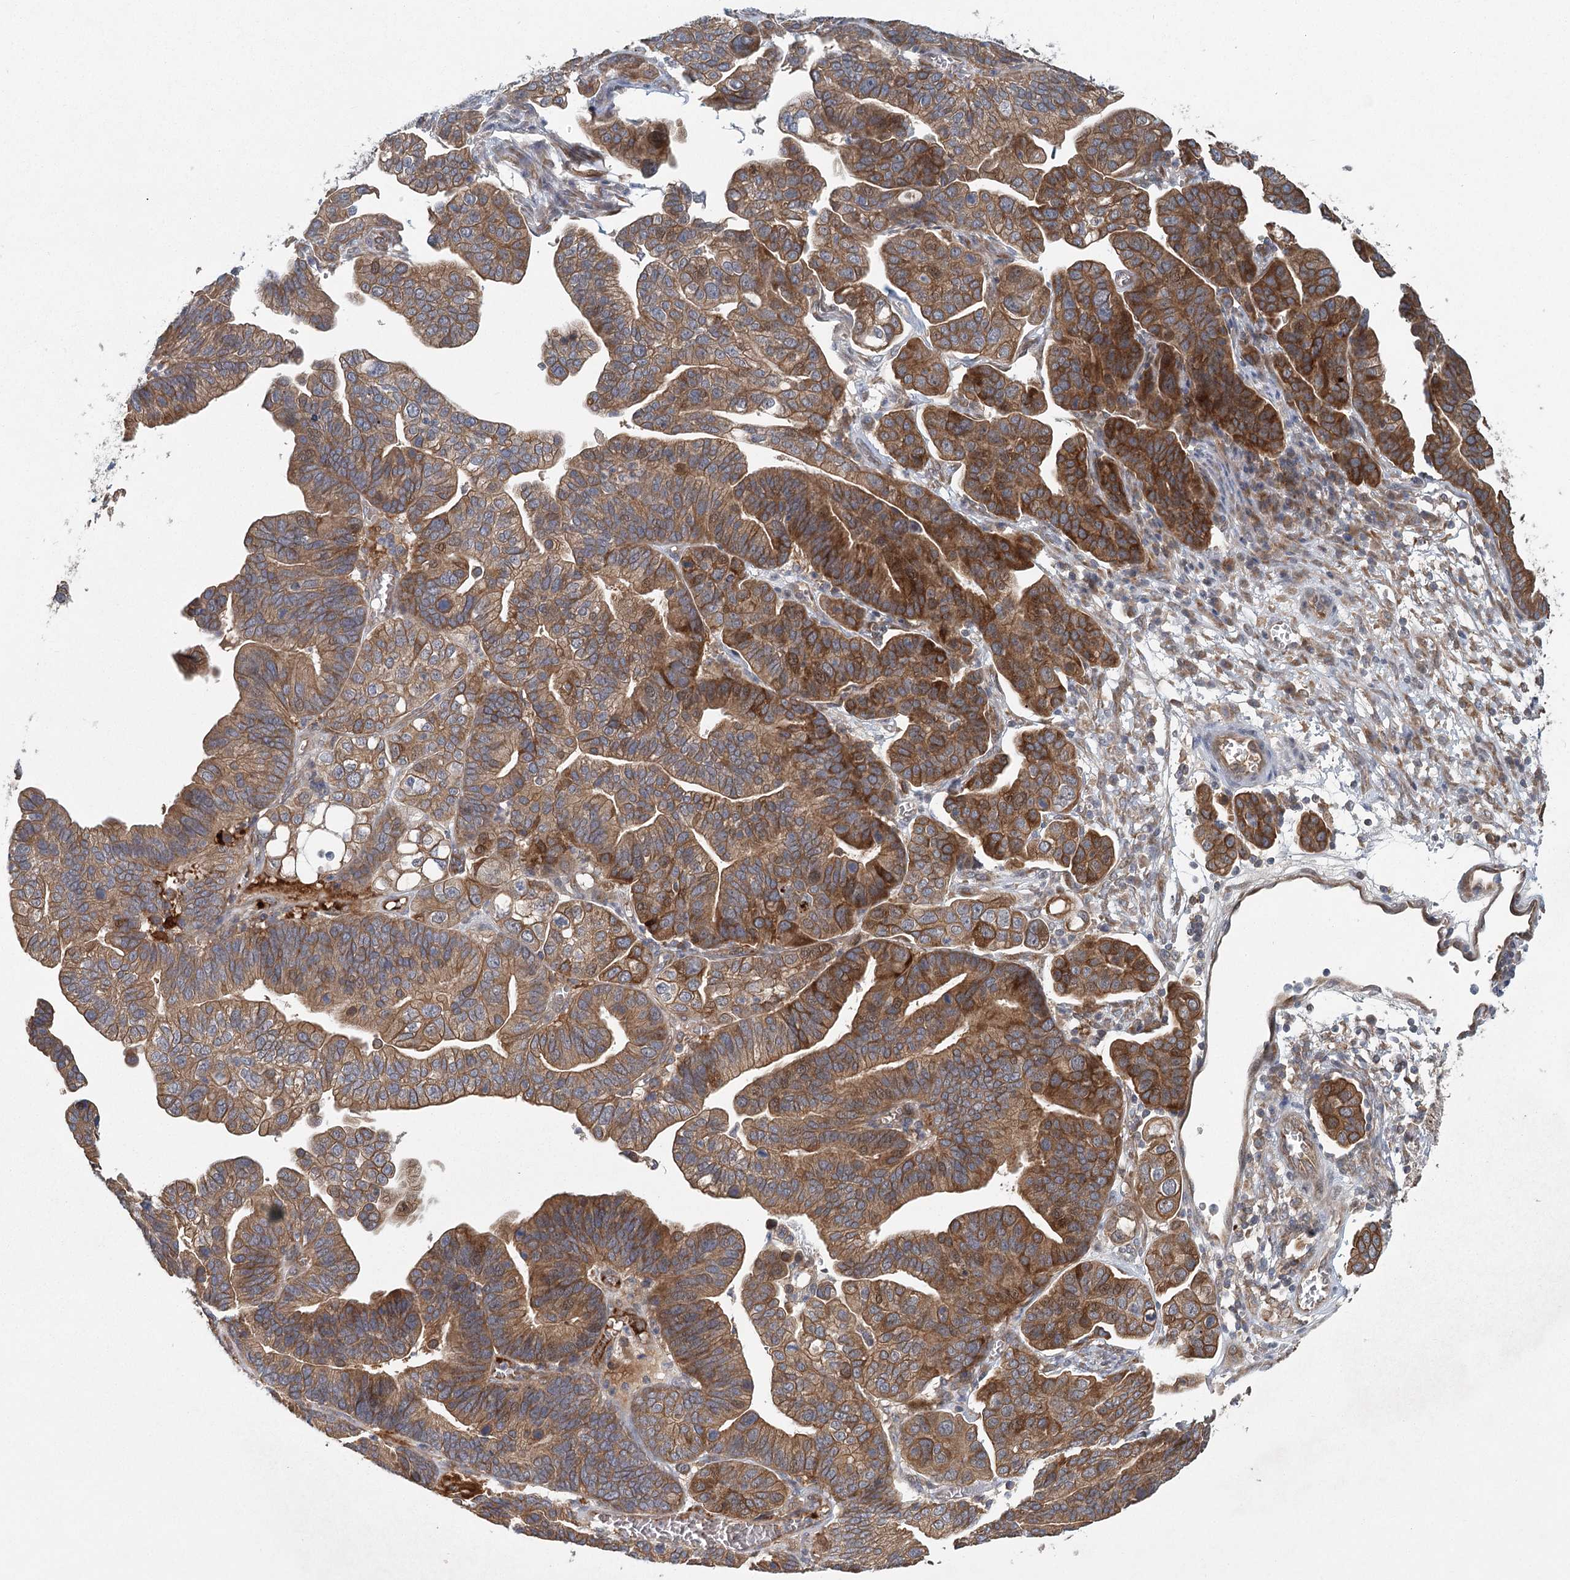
{"staining": {"intensity": "moderate", "quantity": ">75%", "location": "cytoplasmic/membranous"}, "tissue": "ovarian cancer", "cell_type": "Tumor cells", "image_type": "cancer", "snomed": [{"axis": "morphology", "description": "Cystadenocarcinoma, serous, NOS"}, {"axis": "topography", "description": "Ovary"}], "caption": "Brown immunohistochemical staining in serous cystadenocarcinoma (ovarian) shows moderate cytoplasmic/membranous expression in about >75% of tumor cells. (Stains: DAB in brown, nuclei in blue, Microscopy: brightfield microscopy at high magnification).", "gene": "LRRC14B", "patient": {"sex": "female", "age": 56}}